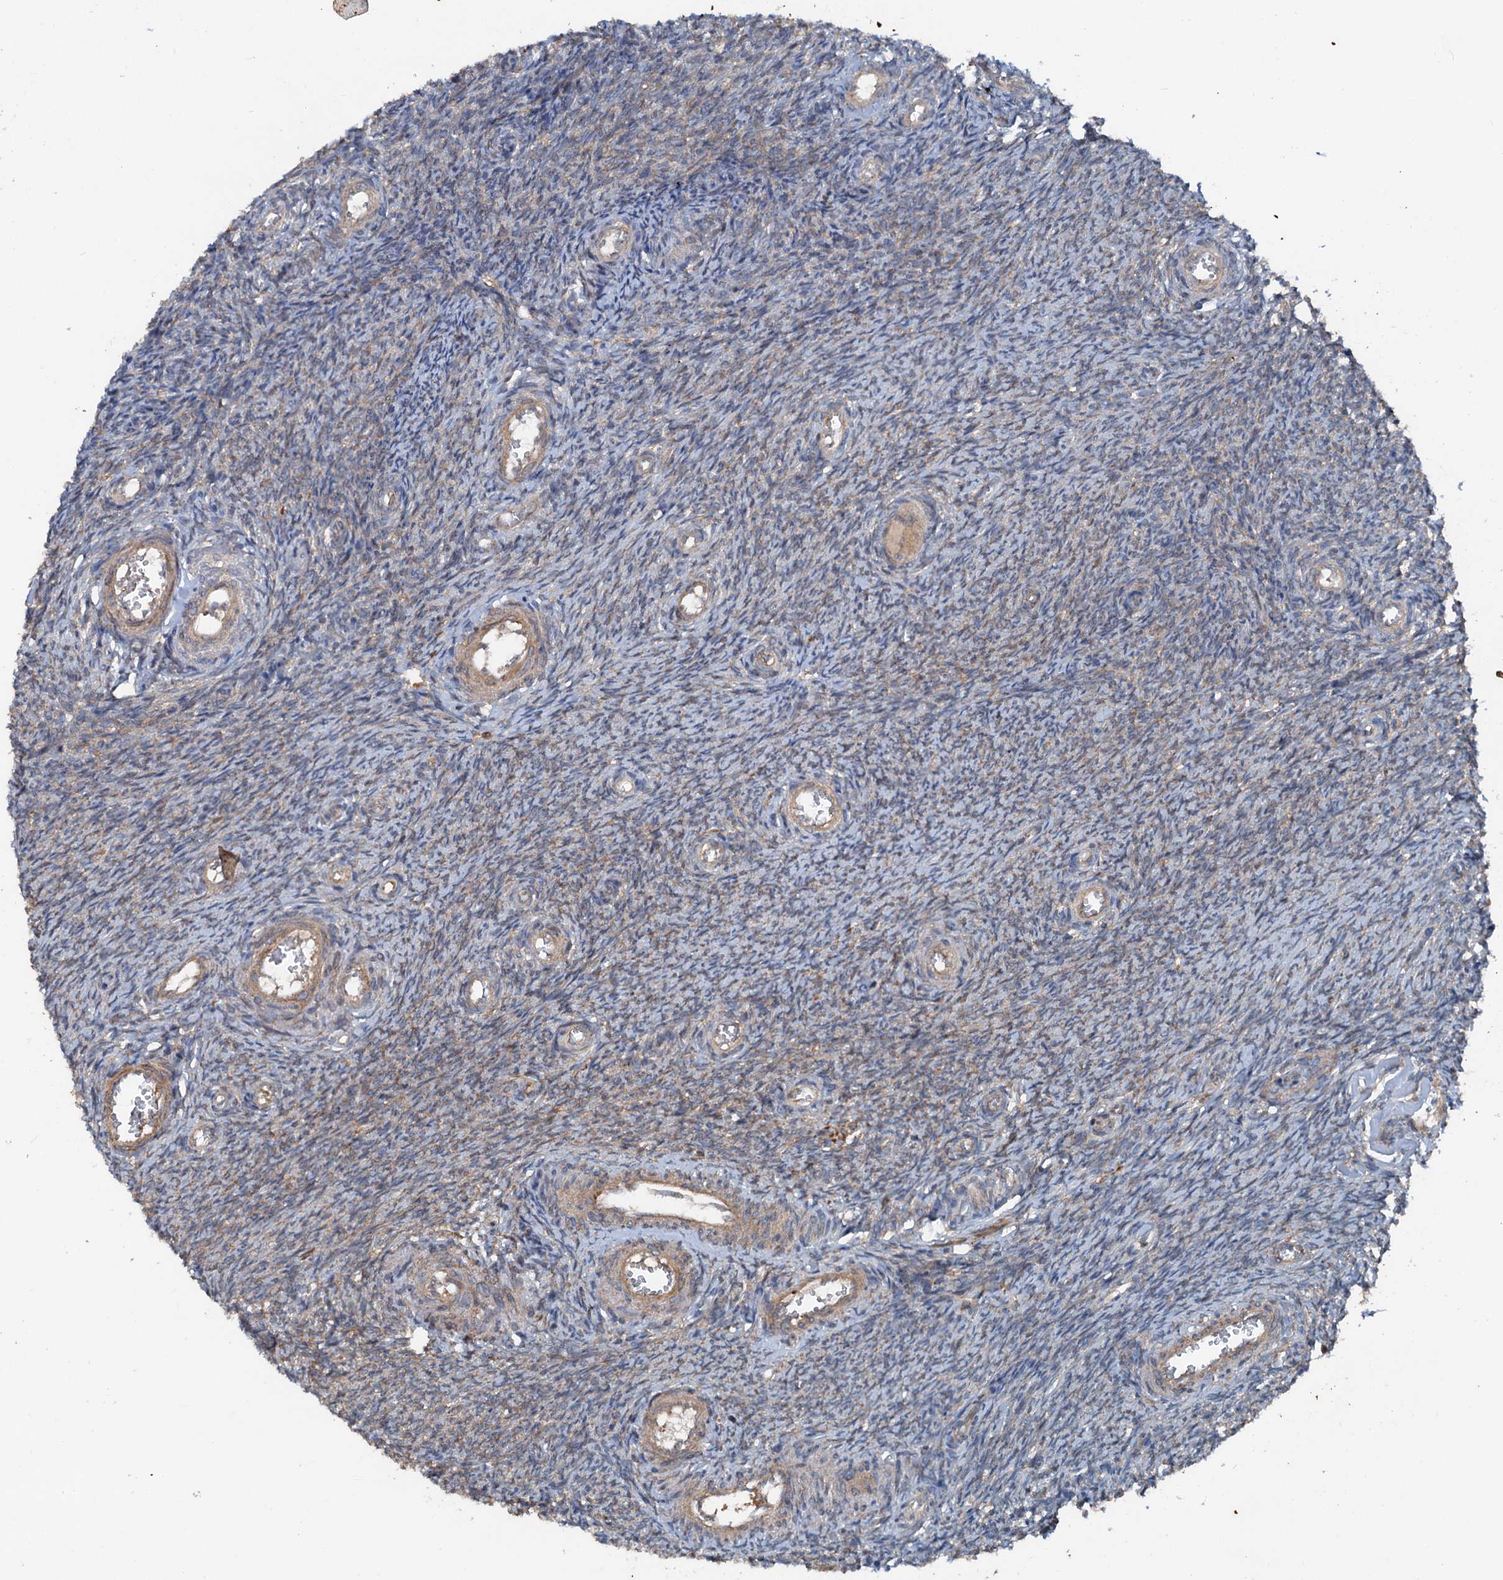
{"staining": {"intensity": "weak", "quantity": "25%-75%", "location": "cytoplasmic/membranous"}, "tissue": "ovary", "cell_type": "Ovarian stroma cells", "image_type": "normal", "snomed": [{"axis": "morphology", "description": "Normal tissue, NOS"}, {"axis": "topography", "description": "Ovary"}], "caption": "Weak cytoplasmic/membranous positivity is seen in about 25%-75% of ovarian stroma cells in unremarkable ovary. (Brightfield microscopy of DAB IHC at high magnification).", "gene": "TEDC1", "patient": {"sex": "female", "age": 44}}